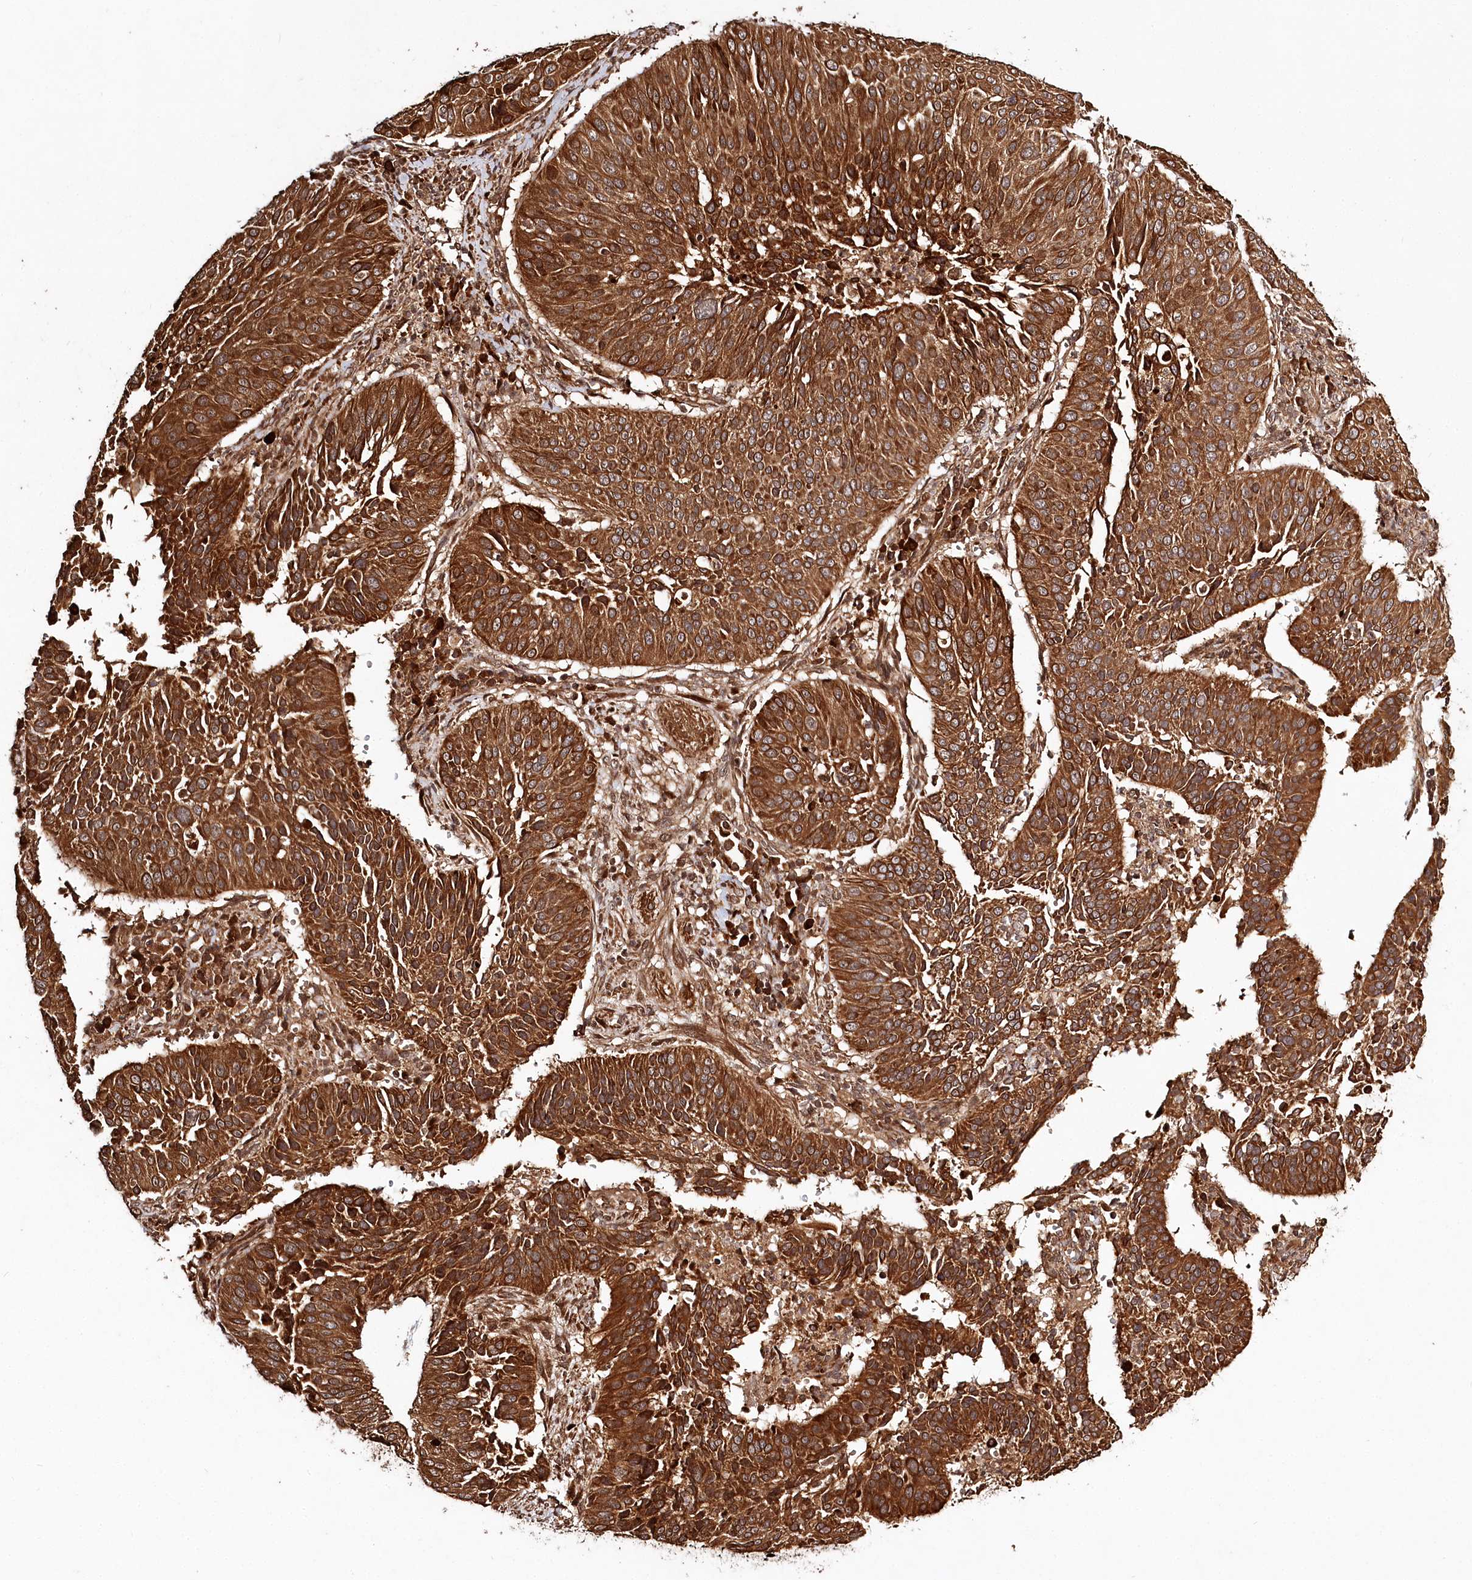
{"staining": {"intensity": "strong", "quantity": ">75%", "location": "cytoplasmic/membranous"}, "tissue": "cervical cancer", "cell_type": "Tumor cells", "image_type": "cancer", "snomed": [{"axis": "morphology", "description": "Normal tissue, NOS"}, {"axis": "morphology", "description": "Squamous cell carcinoma, NOS"}, {"axis": "topography", "description": "Cervix"}], "caption": "Cervical squamous cell carcinoma tissue demonstrates strong cytoplasmic/membranous staining in about >75% of tumor cells", "gene": "ULK2", "patient": {"sex": "female", "age": 39}}